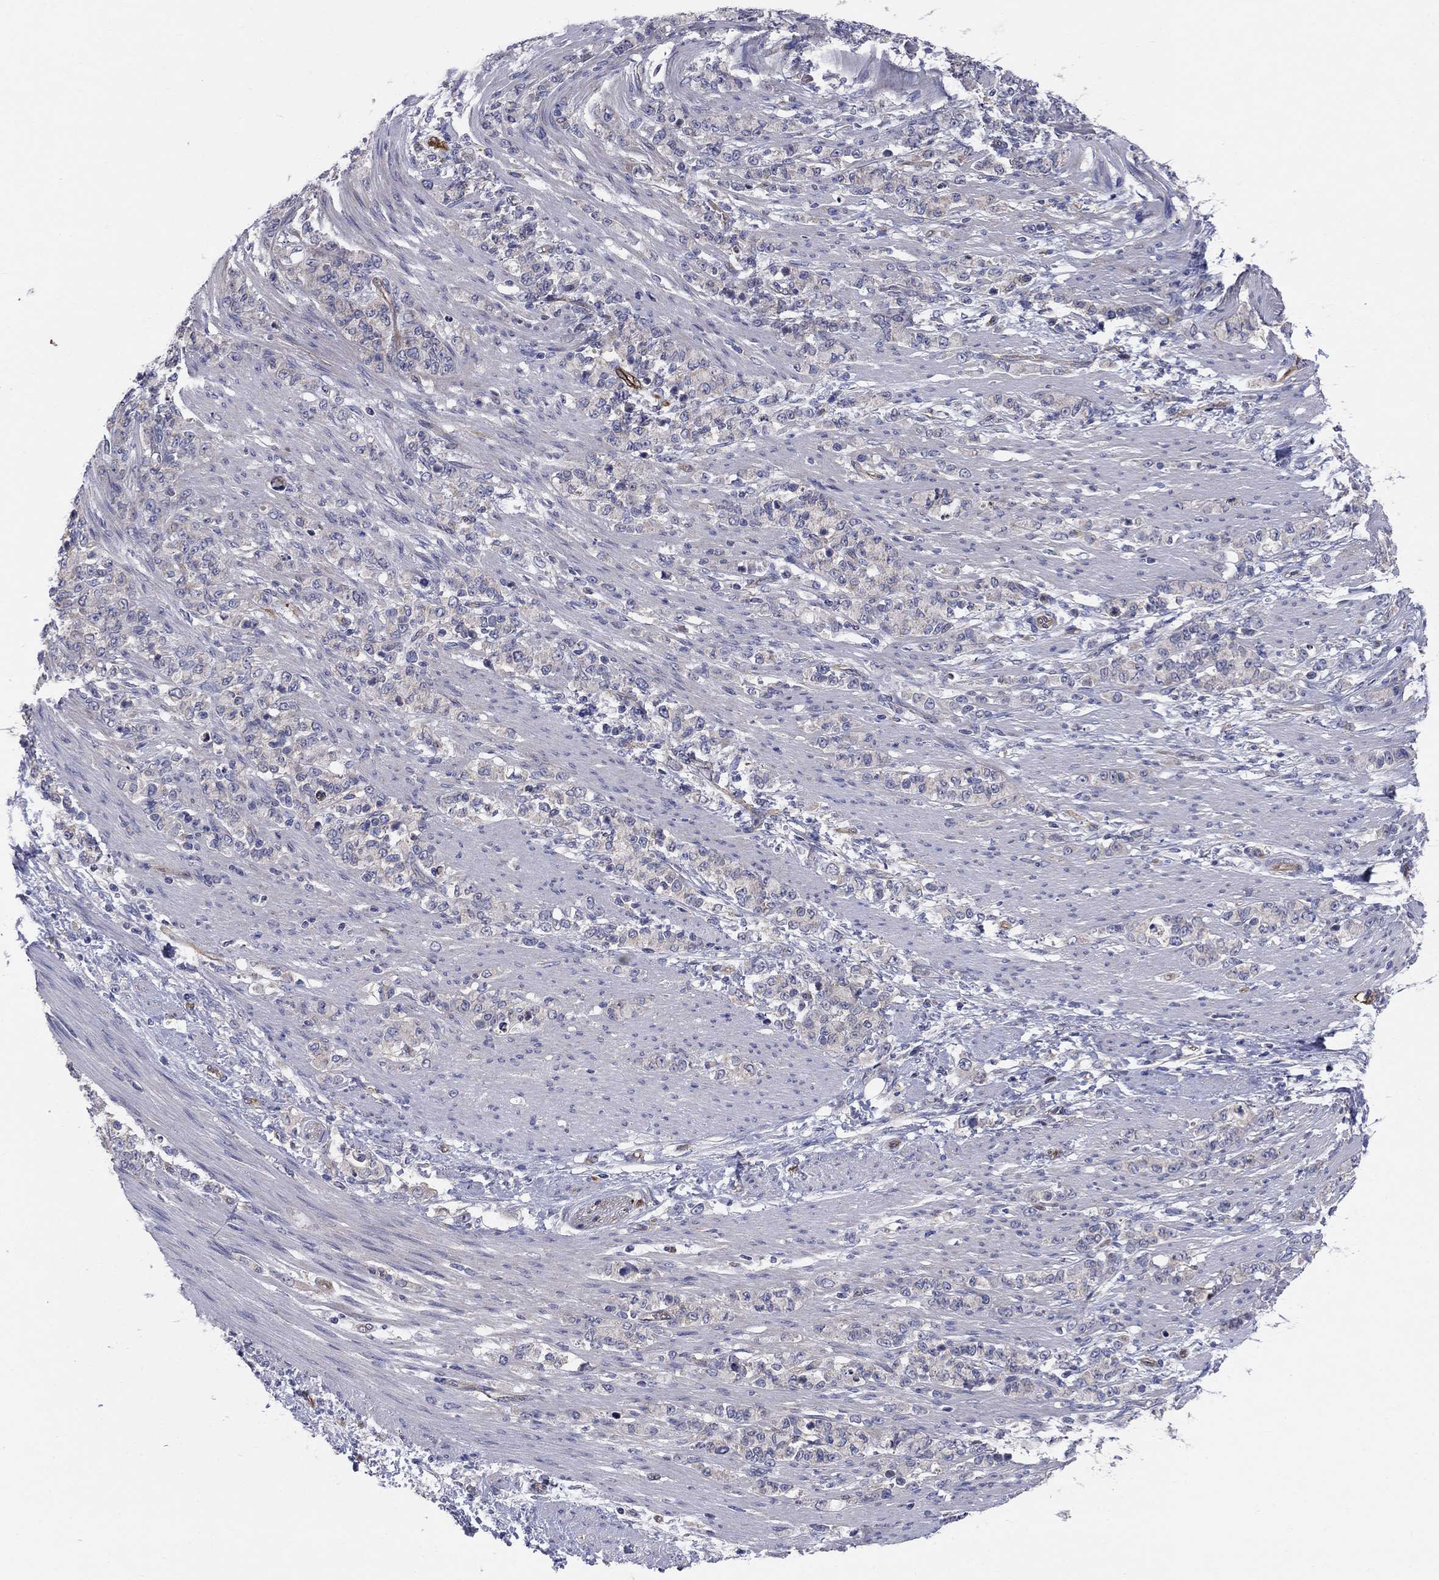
{"staining": {"intensity": "negative", "quantity": "none", "location": "none"}, "tissue": "stomach cancer", "cell_type": "Tumor cells", "image_type": "cancer", "snomed": [{"axis": "morphology", "description": "Normal tissue, NOS"}, {"axis": "morphology", "description": "Adenocarcinoma, NOS"}, {"axis": "topography", "description": "Stomach"}], "caption": "This is an IHC image of stomach cancer (adenocarcinoma). There is no staining in tumor cells.", "gene": "EMP2", "patient": {"sex": "female", "age": 79}}